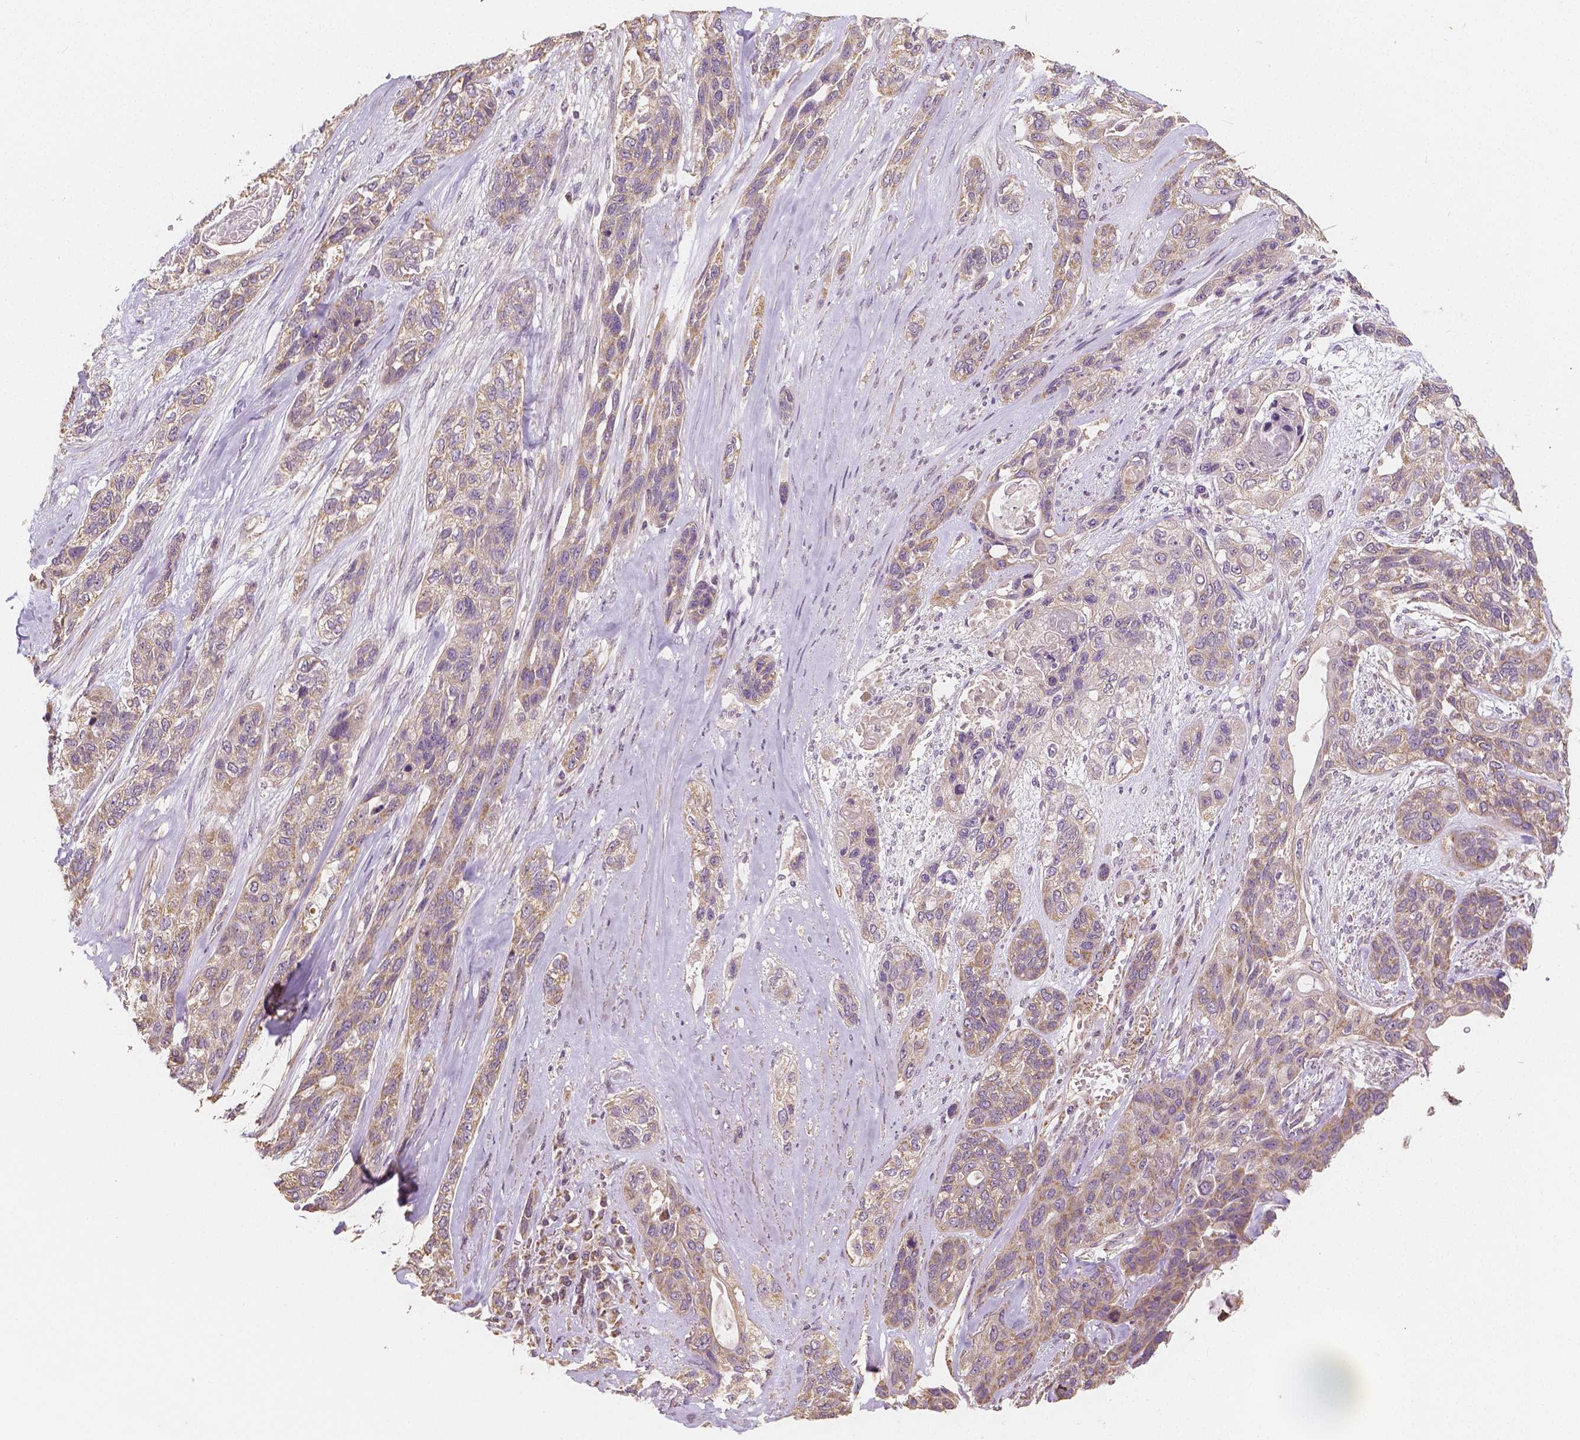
{"staining": {"intensity": "weak", "quantity": ">75%", "location": "cytoplasmic/membranous"}, "tissue": "lung cancer", "cell_type": "Tumor cells", "image_type": "cancer", "snomed": [{"axis": "morphology", "description": "Squamous cell carcinoma, NOS"}, {"axis": "topography", "description": "Lung"}], "caption": "An IHC photomicrograph of neoplastic tissue is shown. Protein staining in brown highlights weak cytoplasmic/membranous positivity in lung cancer (squamous cell carcinoma) within tumor cells. The protein of interest is shown in brown color, while the nuclei are stained blue.", "gene": "PEX26", "patient": {"sex": "female", "age": 70}}